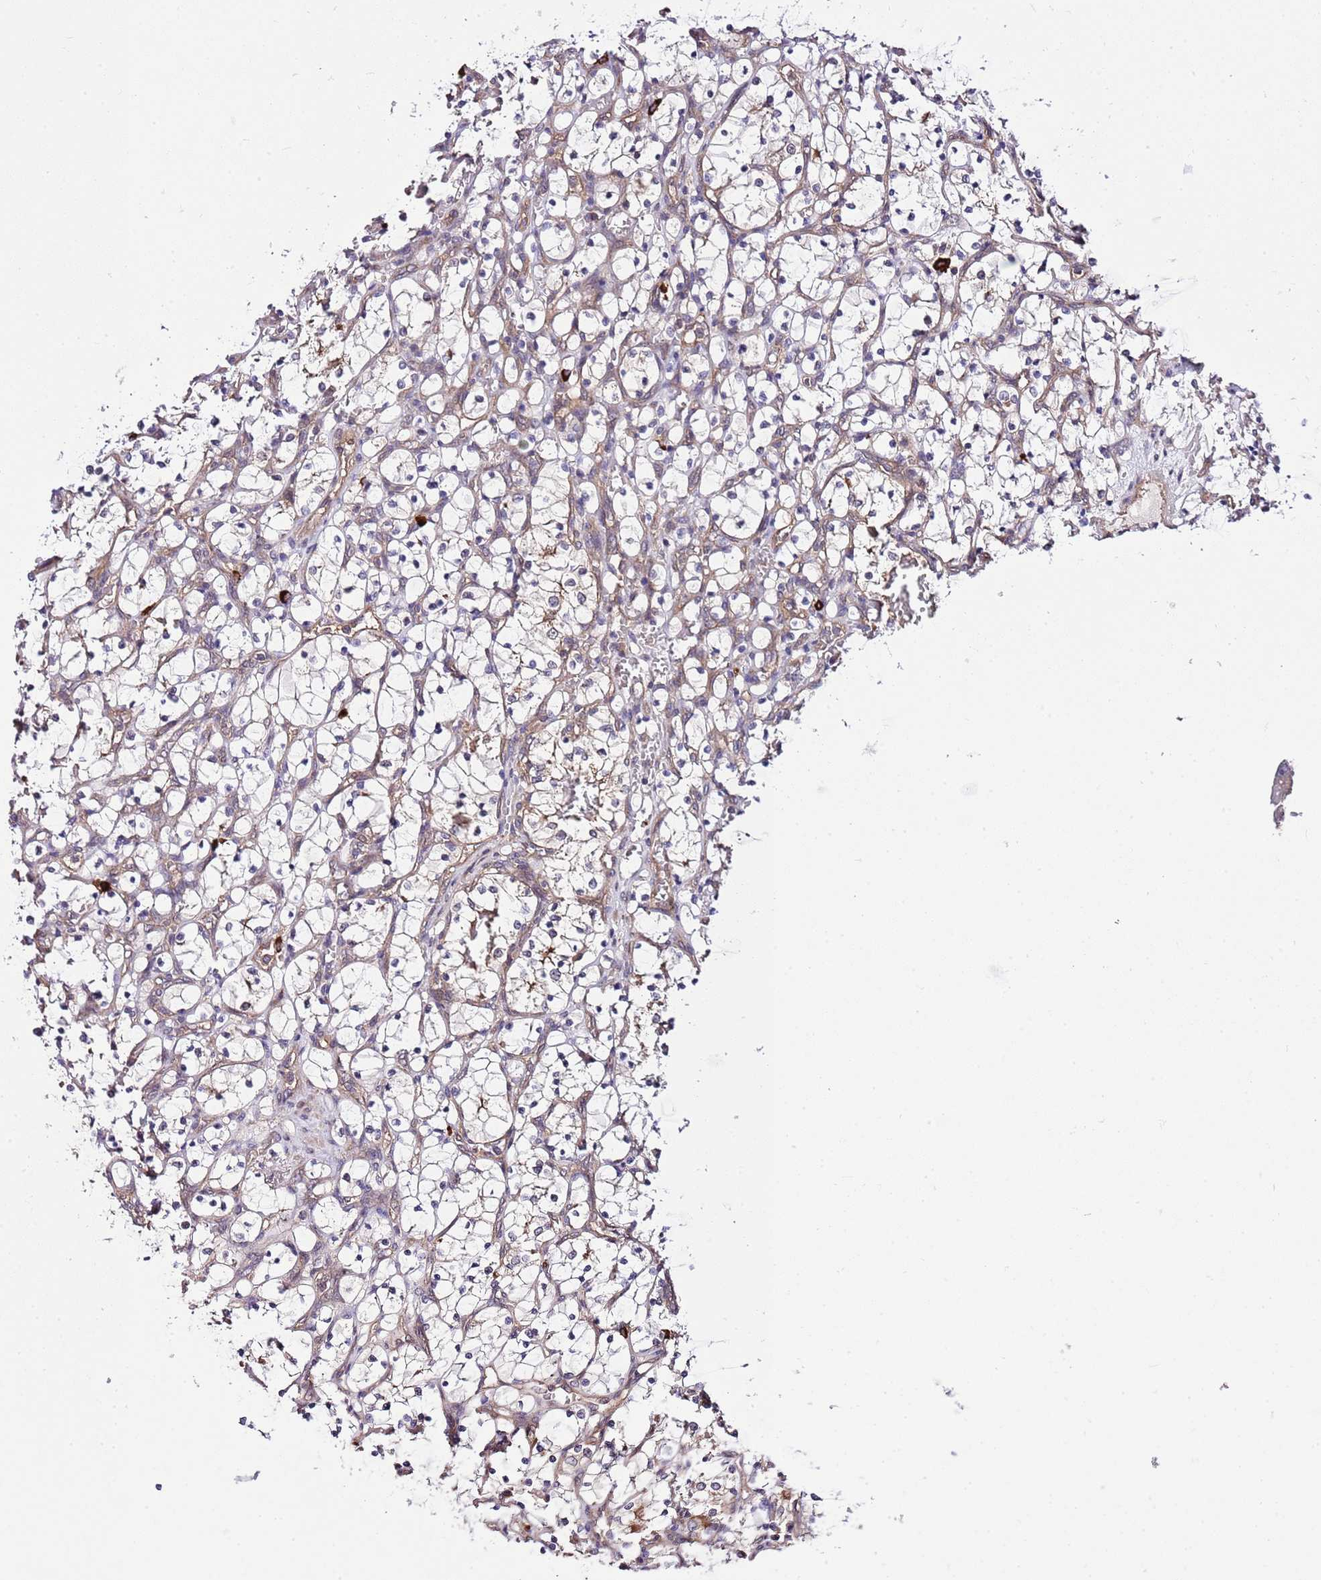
{"staining": {"intensity": "weak", "quantity": "25%-75%", "location": "cytoplasmic/membranous"}, "tissue": "renal cancer", "cell_type": "Tumor cells", "image_type": "cancer", "snomed": [{"axis": "morphology", "description": "Adenocarcinoma, NOS"}, {"axis": "topography", "description": "Kidney"}], "caption": "A brown stain shows weak cytoplasmic/membranous expression of a protein in human renal cancer (adenocarcinoma) tumor cells.", "gene": "DONSON", "patient": {"sex": "female", "age": 69}}